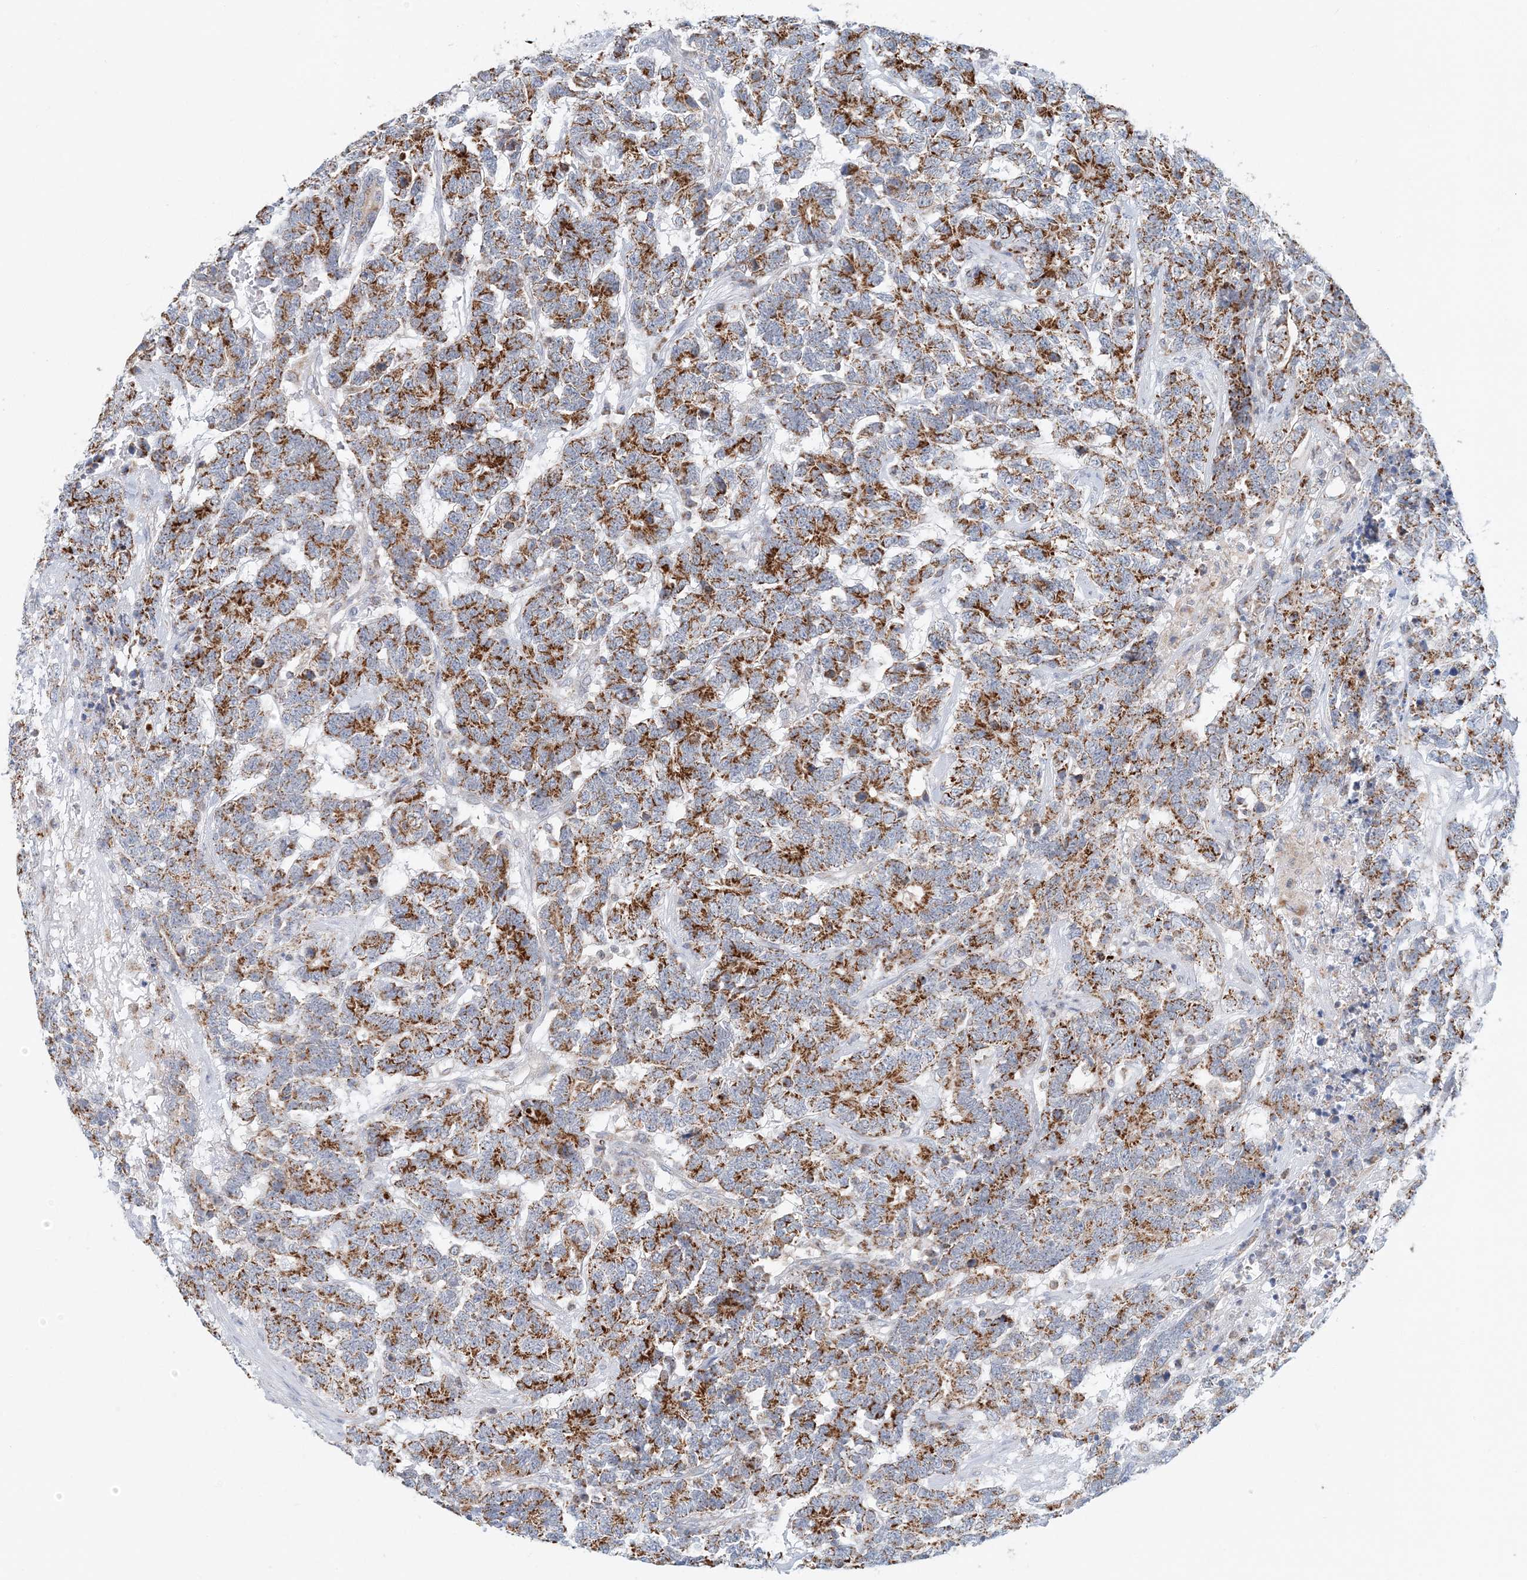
{"staining": {"intensity": "strong", "quantity": "25%-75%", "location": "cytoplasmic/membranous"}, "tissue": "testis cancer", "cell_type": "Tumor cells", "image_type": "cancer", "snomed": [{"axis": "morphology", "description": "Carcinoma, Embryonal, NOS"}, {"axis": "topography", "description": "Testis"}], "caption": "A high-resolution image shows IHC staining of embryonal carcinoma (testis), which shows strong cytoplasmic/membranous staining in about 25%-75% of tumor cells.", "gene": "BDH1", "patient": {"sex": "male", "age": 26}}